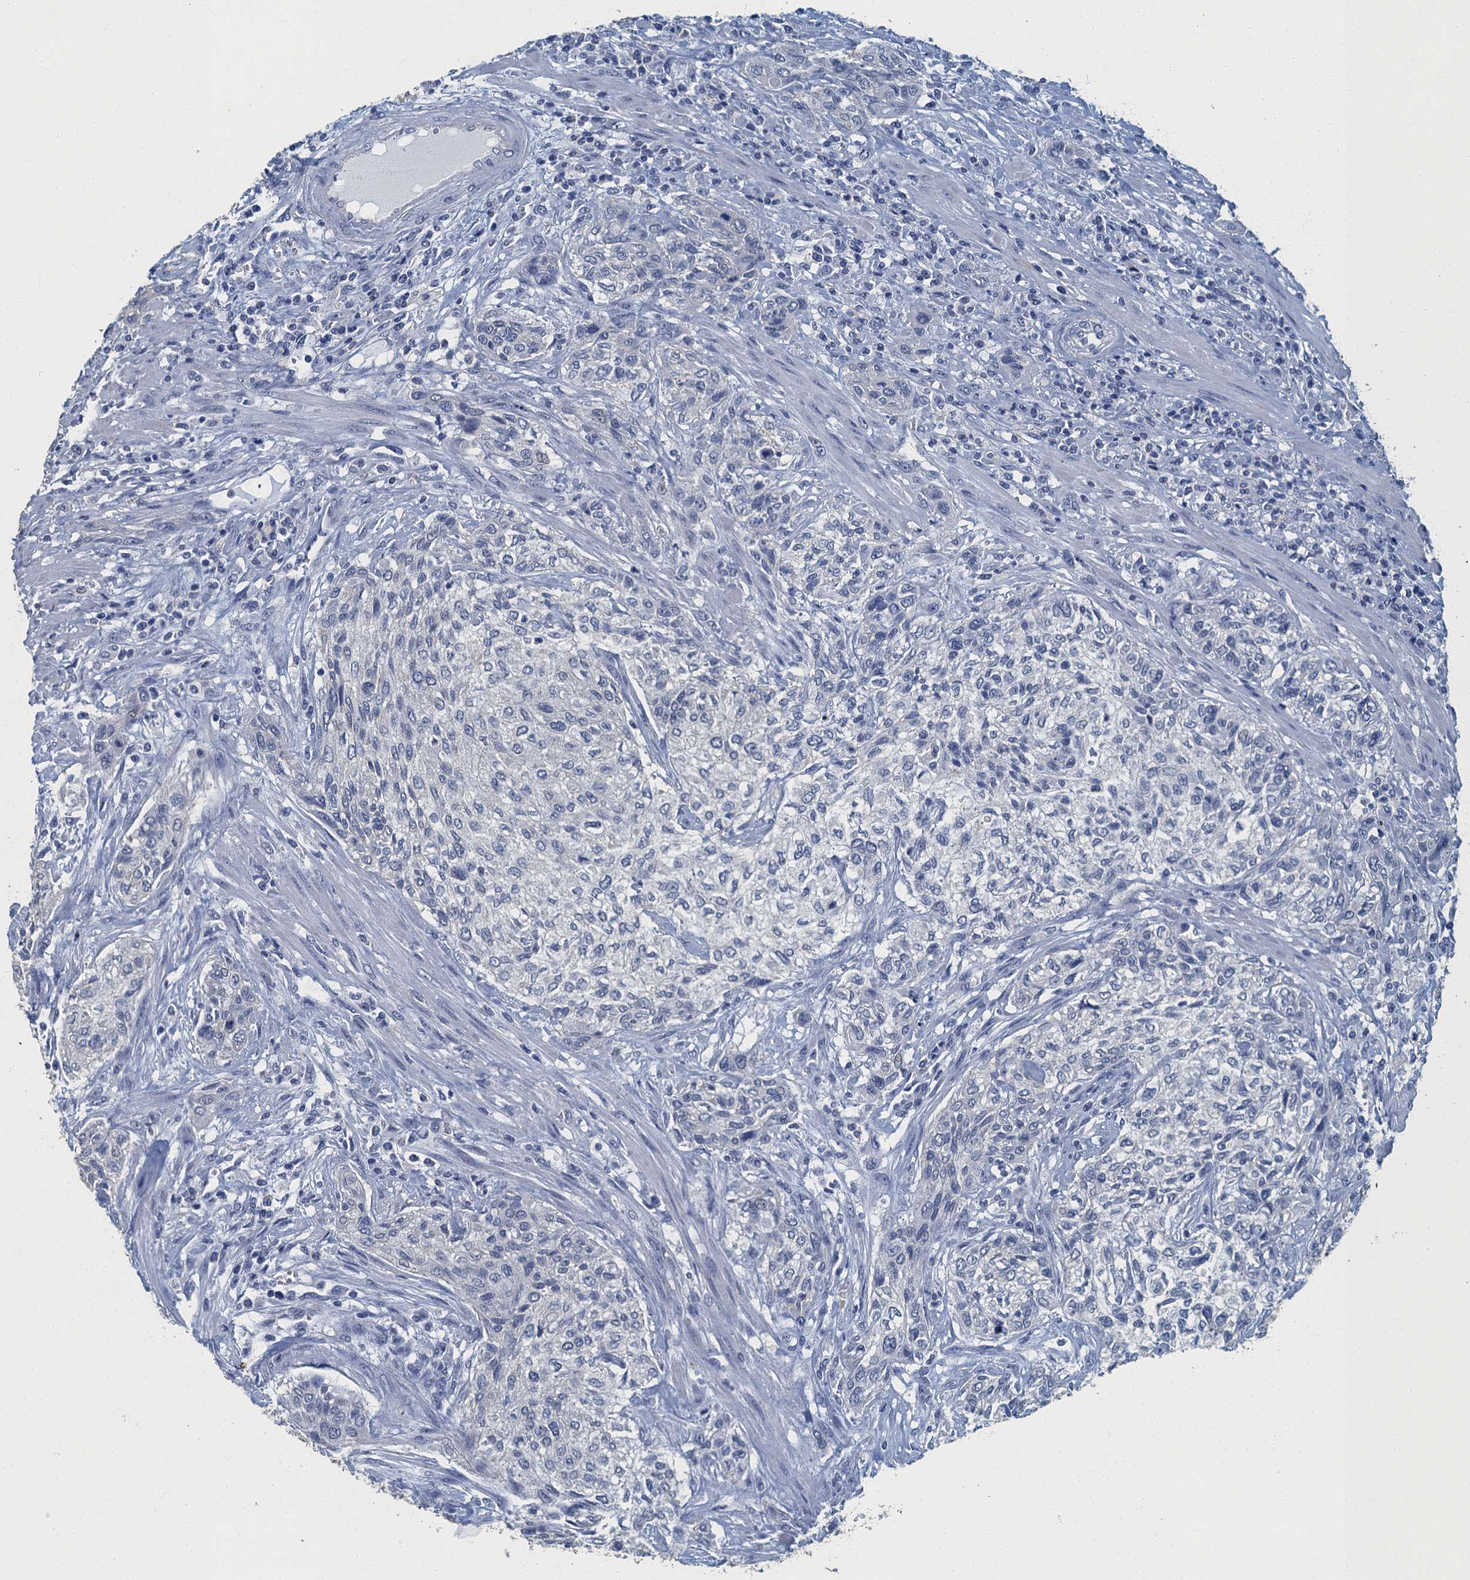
{"staining": {"intensity": "negative", "quantity": "none", "location": "none"}, "tissue": "urothelial cancer", "cell_type": "Tumor cells", "image_type": "cancer", "snomed": [{"axis": "morphology", "description": "Normal tissue, NOS"}, {"axis": "morphology", "description": "Urothelial carcinoma, NOS"}, {"axis": "topography", "description": "Urinary bladder"}, {"axis": "topography", "description": "Peripheral nerve tissue"}], "caption": "High power microscopy histopathology image of an immunohistochemistry image of transitional cell carcinoma, revealing no significant staining in tumor cells.", "gene": "GADL1", "patient": {"sex": "male", "age": 35}}